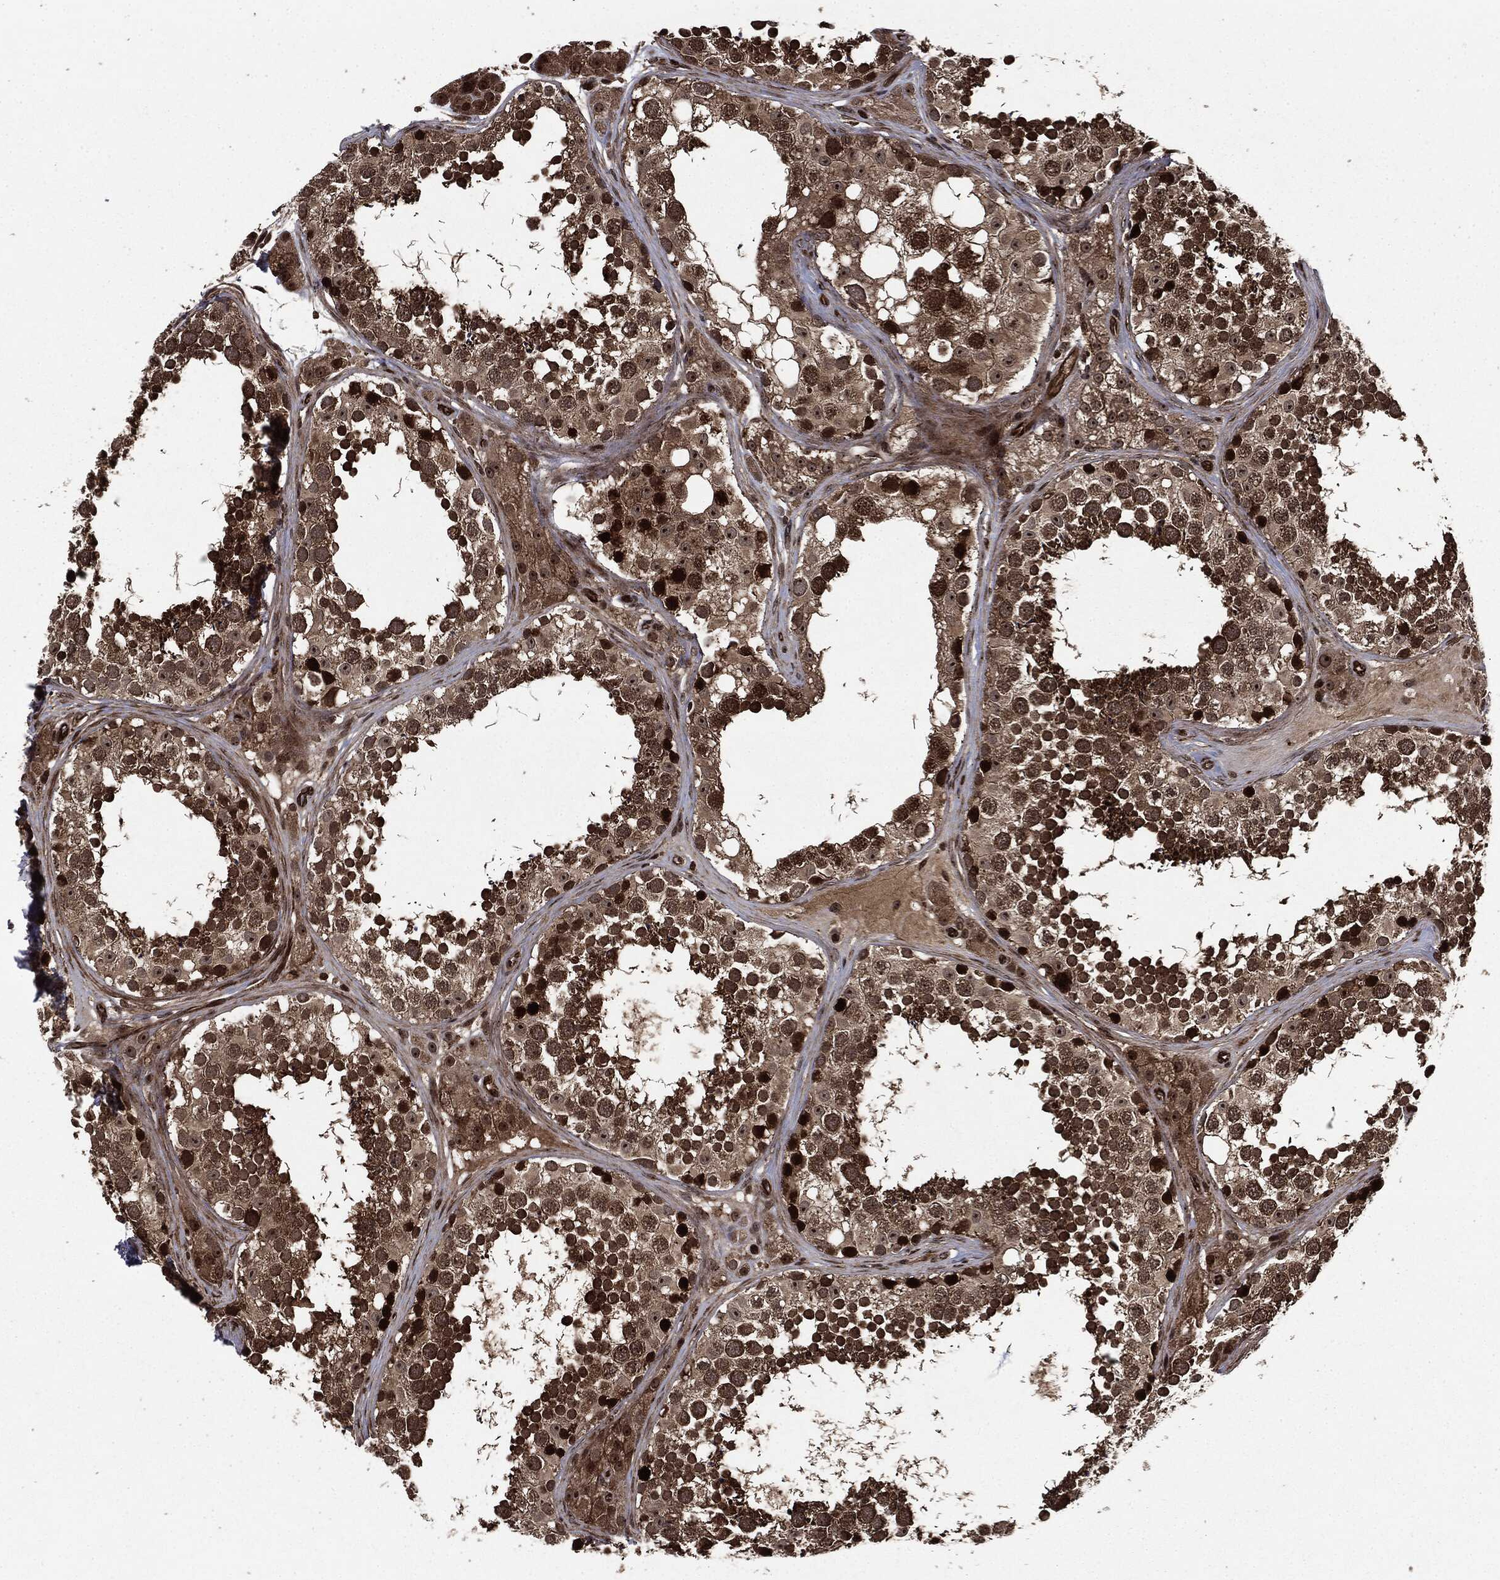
{"staining": {"intensity": "strong", "quantity": ">75%", "location": "cytoplasmic/membranous,nuclear"}, "tissue": "testis", "cell_type": "Cells in seminiferous ducts", "image_type": "normal", "snomed": [{"axis": "morphology", "description": "Normal tissue, NOS"}, {"axis": "topography", "description": "Testis"}], "caption": "Protein expression analysis of benign testis shows strong cytoplasmic/membranous,nuclear expression in approximately >75% of cells in seminiferous ducts. (Stains: DAB in brown, nuclei in blue, Microscopy: brightfield microscopy at high magnification).", "gene": "CARD6", "patient": {"sex": "male", "age": 41}}